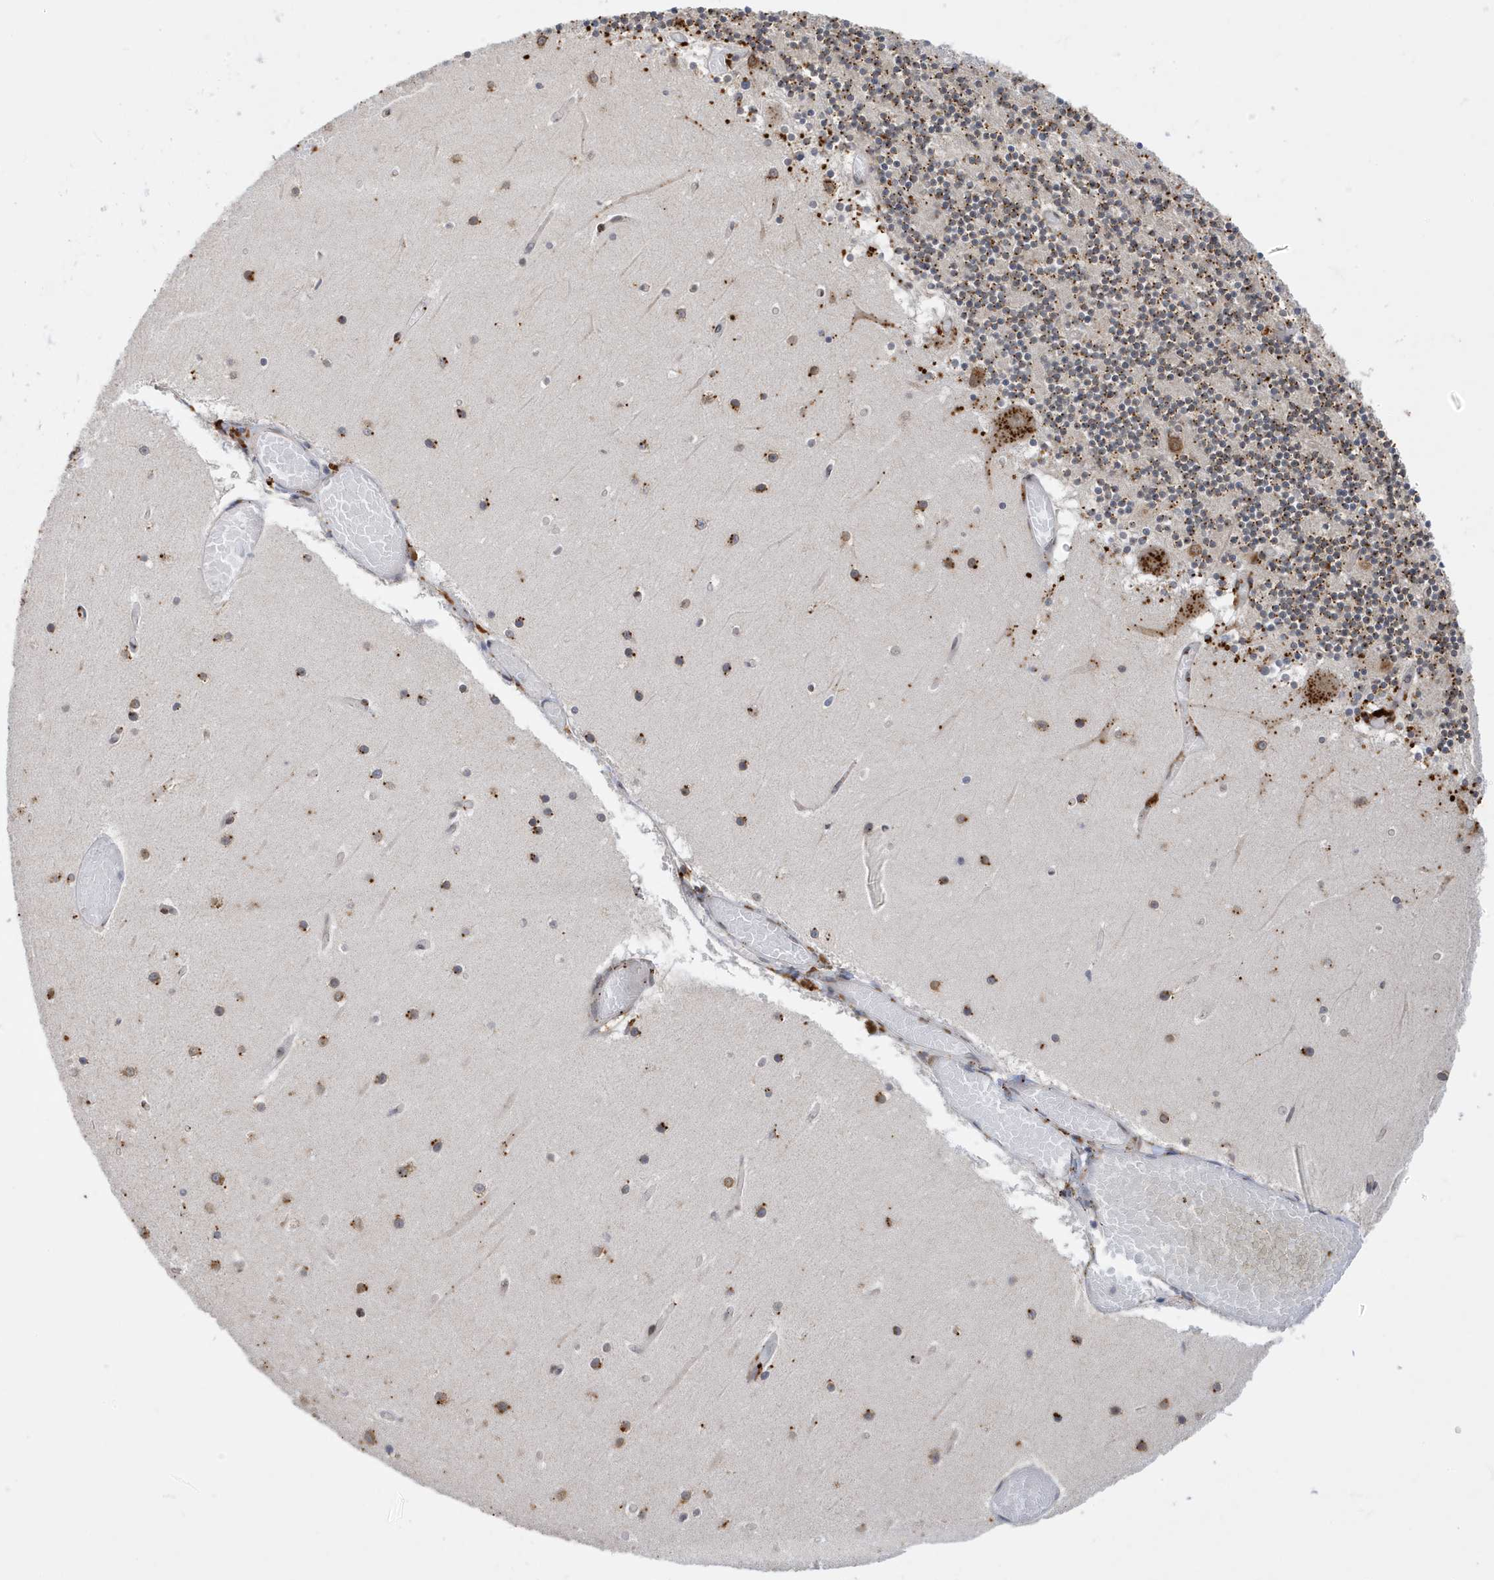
{"staining": {"intensity": "moderate", "quantity": ">75%", "location": "cytoplasmic/membranous"}, "tissue": "cerebellum", "cell_type": "Cells in granular layer", "image_type": "normal", "snomed": [{"axis": "morphology", "description": "Normal tissue, NOS"}, {"axis": "topography", "description": "Cerebellum"}], "caption": "The micrograph displays a brown stain indicating the presence of a protein in the cytoplasmic/membranous of cells in granular layer in cerebellum. The staining is performed using DAB brown chromogen to label protein expression. The nuclei are counter-stained blue using hematoxylin.", "gene": "ZNF507", "patient": {"sex": "female", "age": 28}}